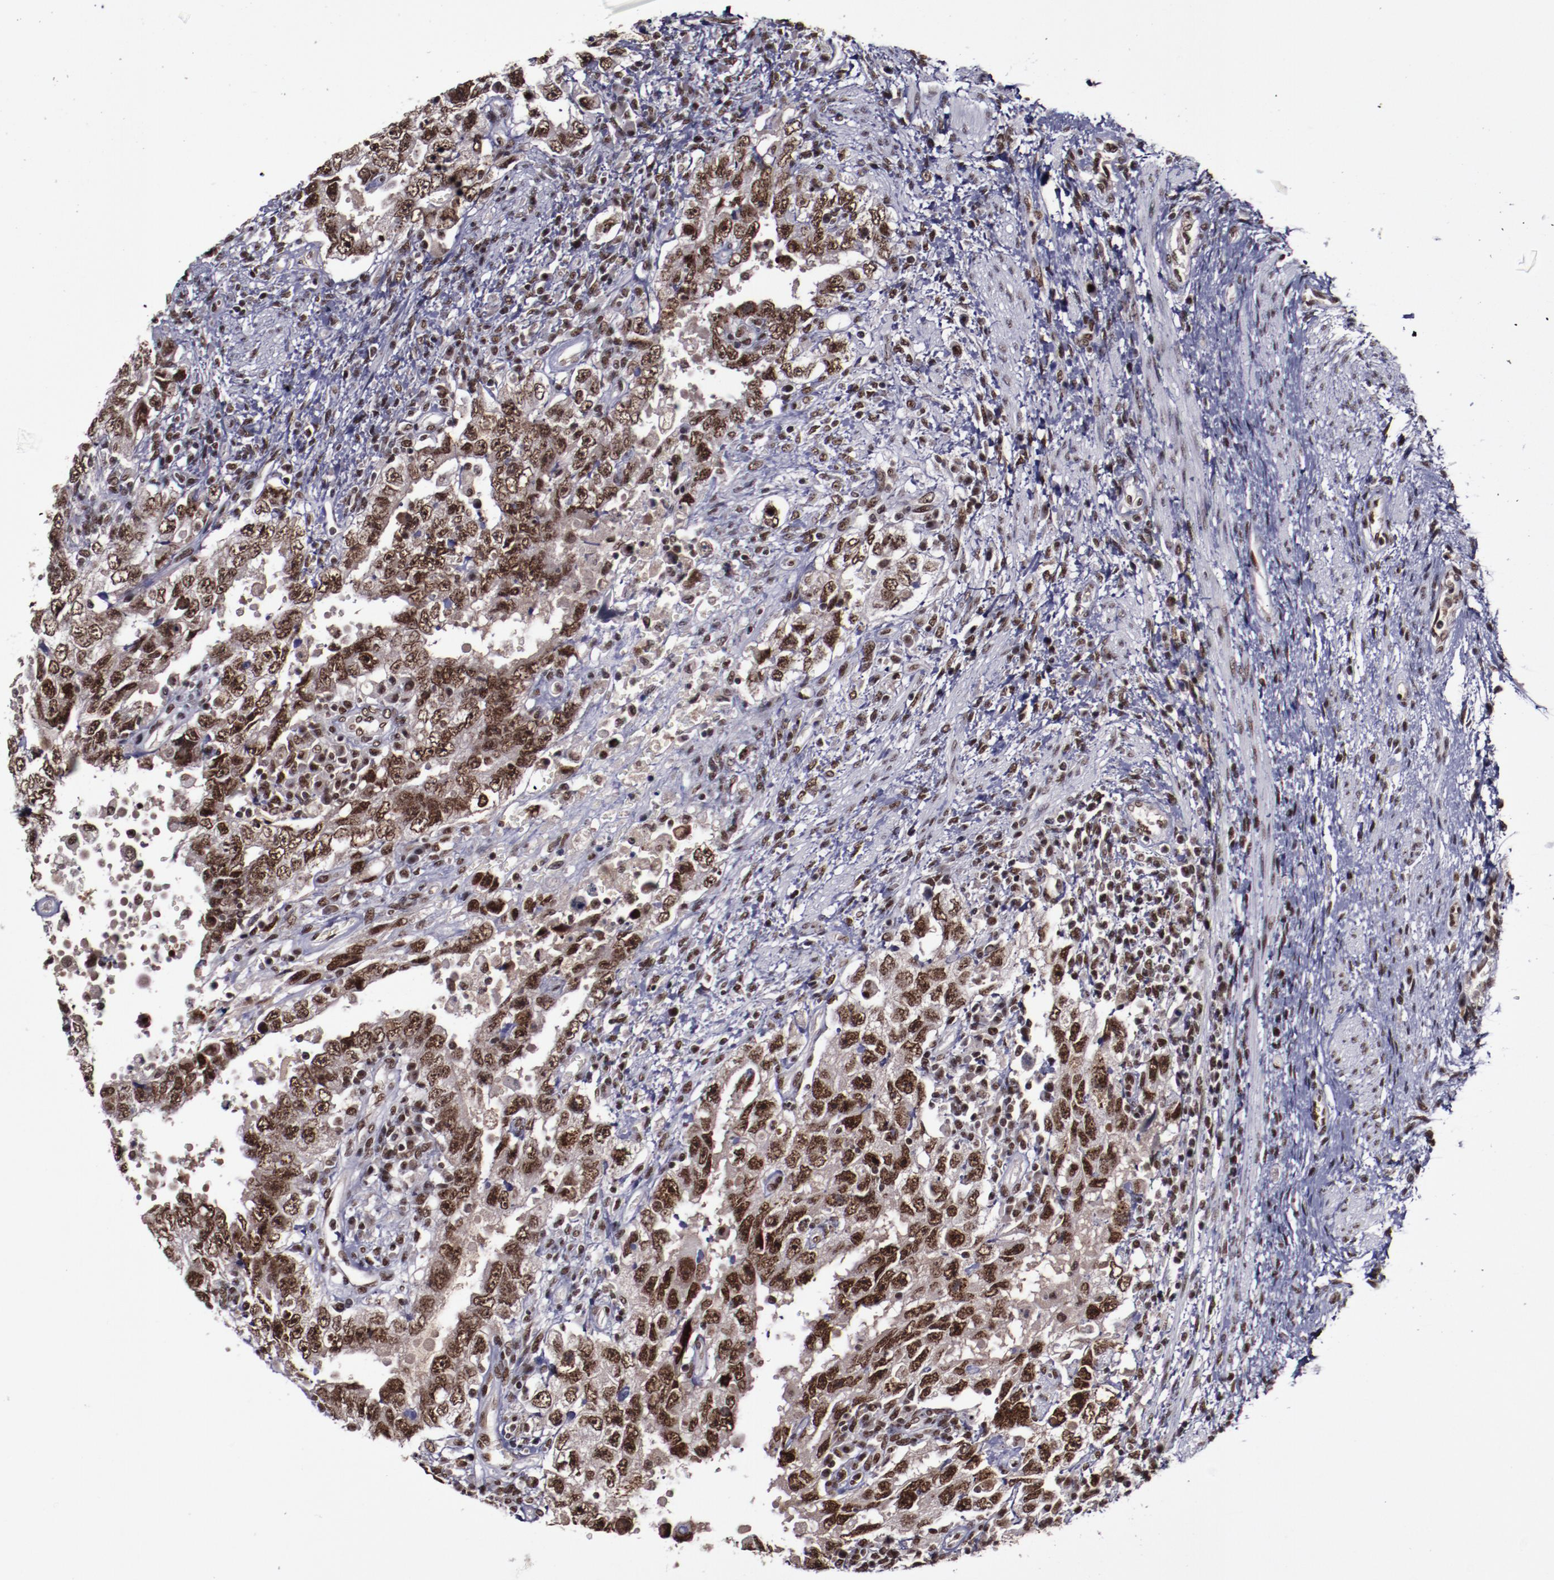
{"staining": {"intensity": "strong", "quantity": ">75%", "location": "nuclear"}, "tissue": "testis cancer", "cell_type": "Tumor cells", "image_type": "cancer", "snomed": [{"axis": "morphology", "description": "Carcinoma, Embryonal, NOS"}, {"axis": "topography", "description": "Testis"}], "caption": "An immunohistochemistry (IHC) micrograph of tumor tissue is shown. Protein staining in brown labels strong nuclear positivity in testis embryonal carcinoma within tumor cells. (Brightfield microscopy of DAB IHC at high magnification).", "gene": "ERH", "patient": {"sex": "male", "age": 26}}